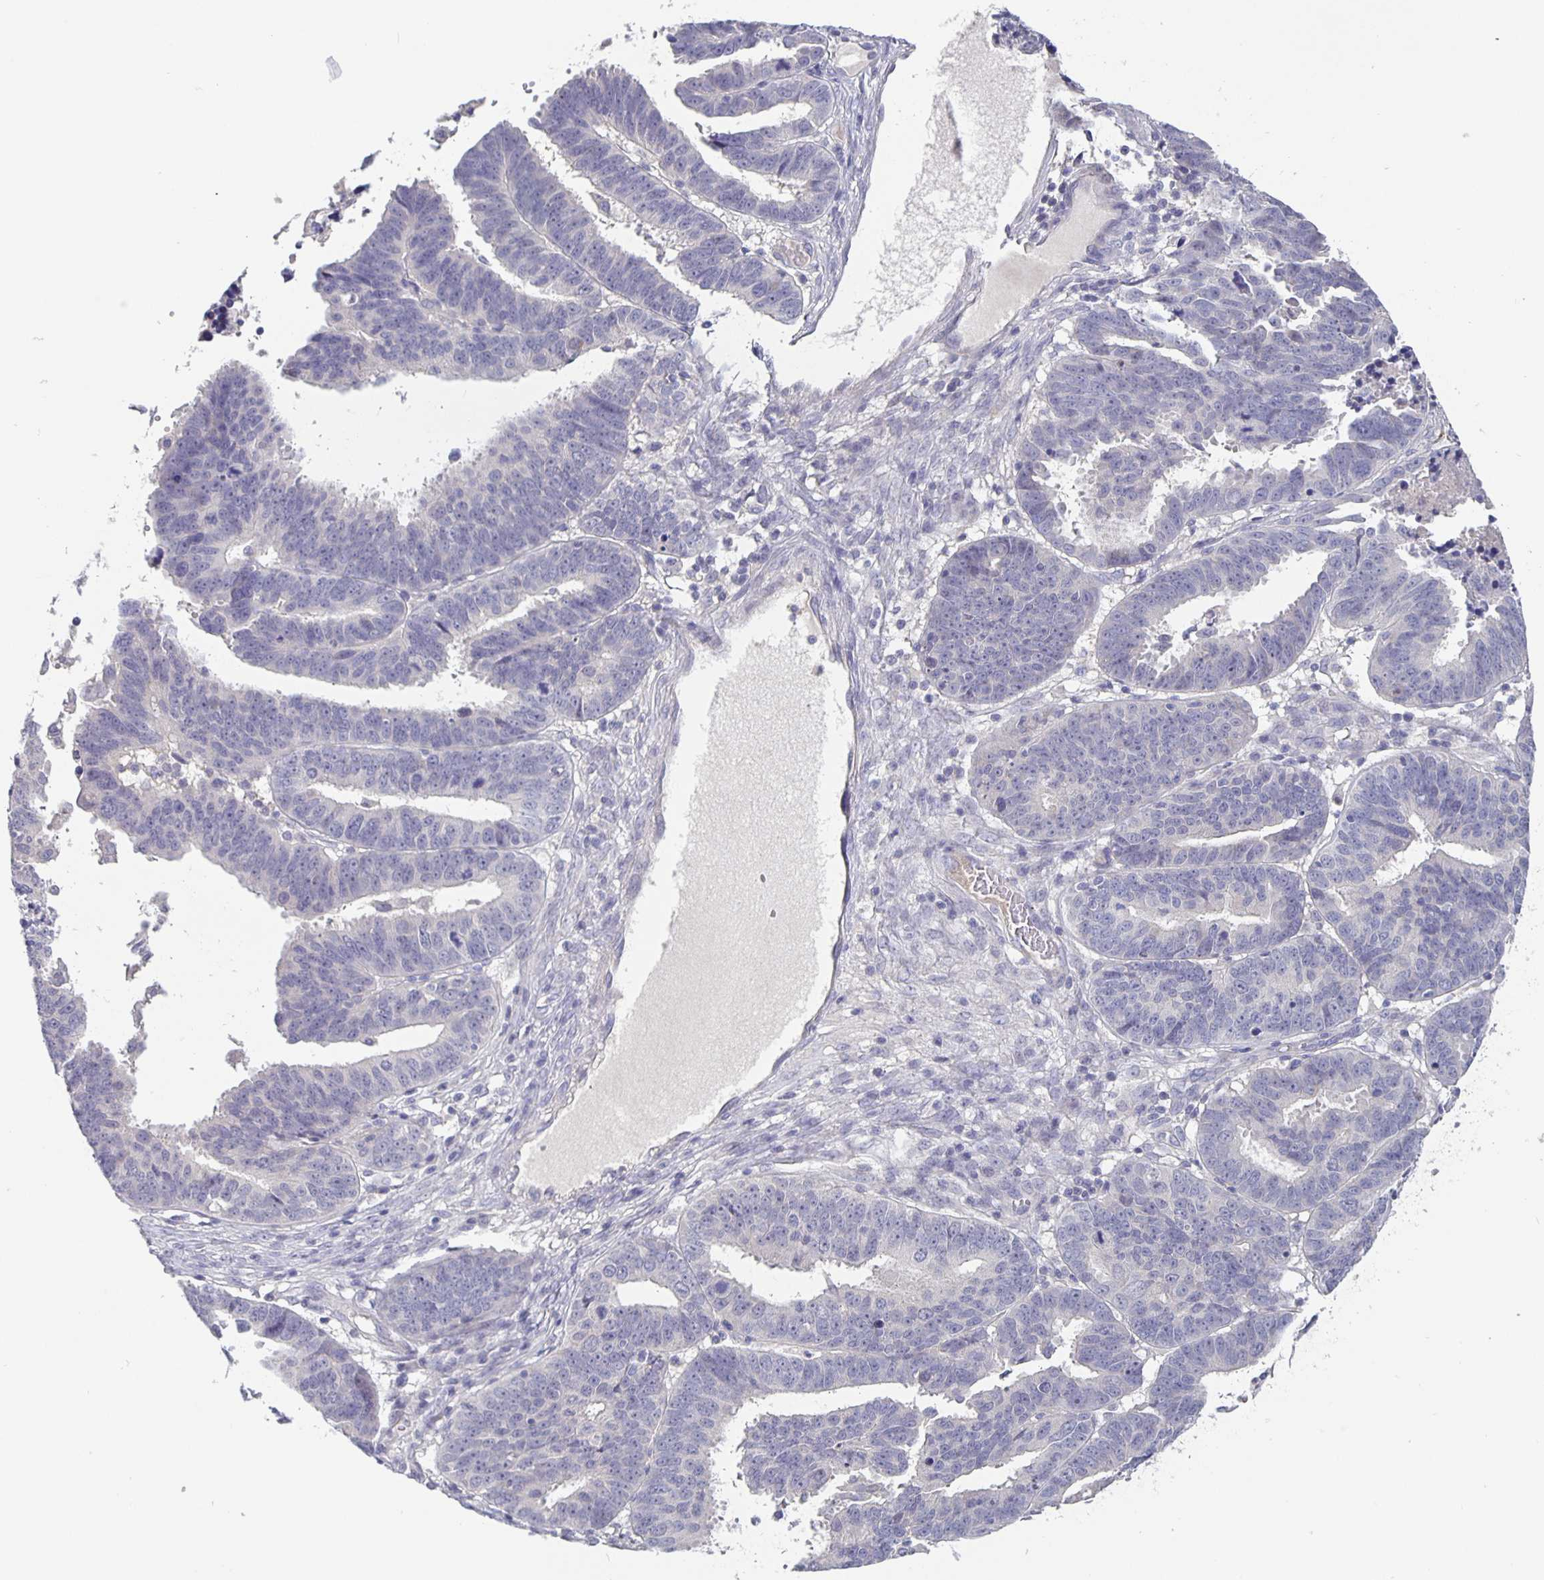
{"staining": {"intensity": "negative", "quantity": "none", "location": "none"}, "tissue": "ovarian cancer", "cell_type": "Tumor cells", "image_type": "cancer", "snomed": [{"axis": "morphology", "description": "Carcinoma, endometroid"}, {"axis": "morphology", "description": "Cystadenocarcinoma, serous, NOS"}, {"axis": "topography", "description": "Ovary"}], "caption": "Image shows no significant protein expression in tumor cells of ovarian cancer (serous cystadenocarcinoma). Nuclei are stained in blue.", "gene": "GDF15", "patient": {"sex": "female", "age": 45}}